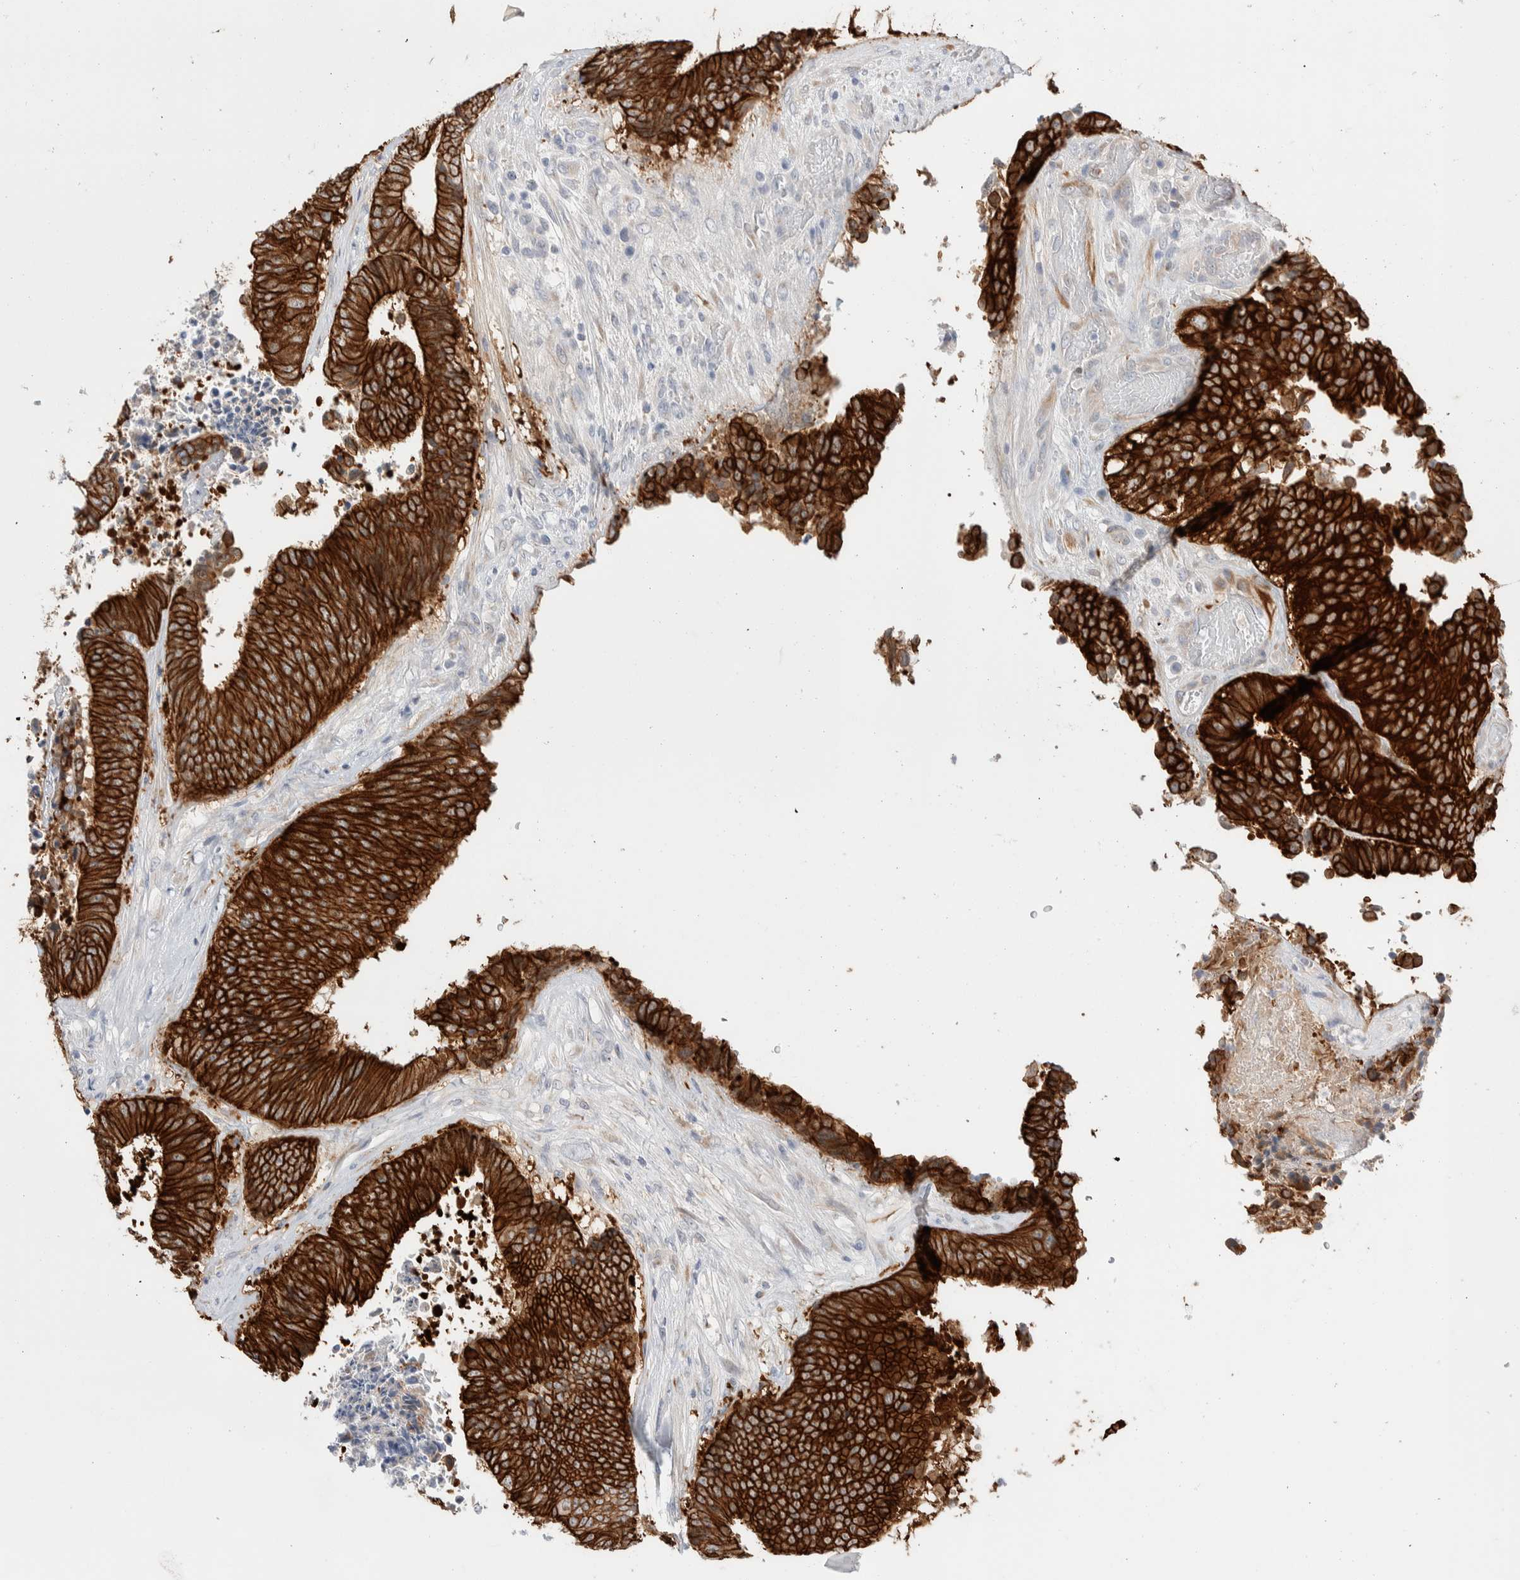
{"staining": {"intensity": "strong", "quantity": ">75%", "location": "cytoplasmic/membranous"}, "tissue": "colorectal cancer", "cell_type": "Tumor cells", "image_type": "cancer", "snomed": [{"axis": "morphology", "description": "Adenocarcinoma, NOS"}, {"axis": "topography", "description": "Rectum"}], "caption": "Colorectal cancer tissue shows strong cytoplasmic/membranous staining in about >75% of tumor cells, visualized by immunohistochemistry. (DAB IHC, brown staining for protein, blue staining for nuclei).", "gene": "C1orf112", "patient": {"sex": "male", "age": 72}}